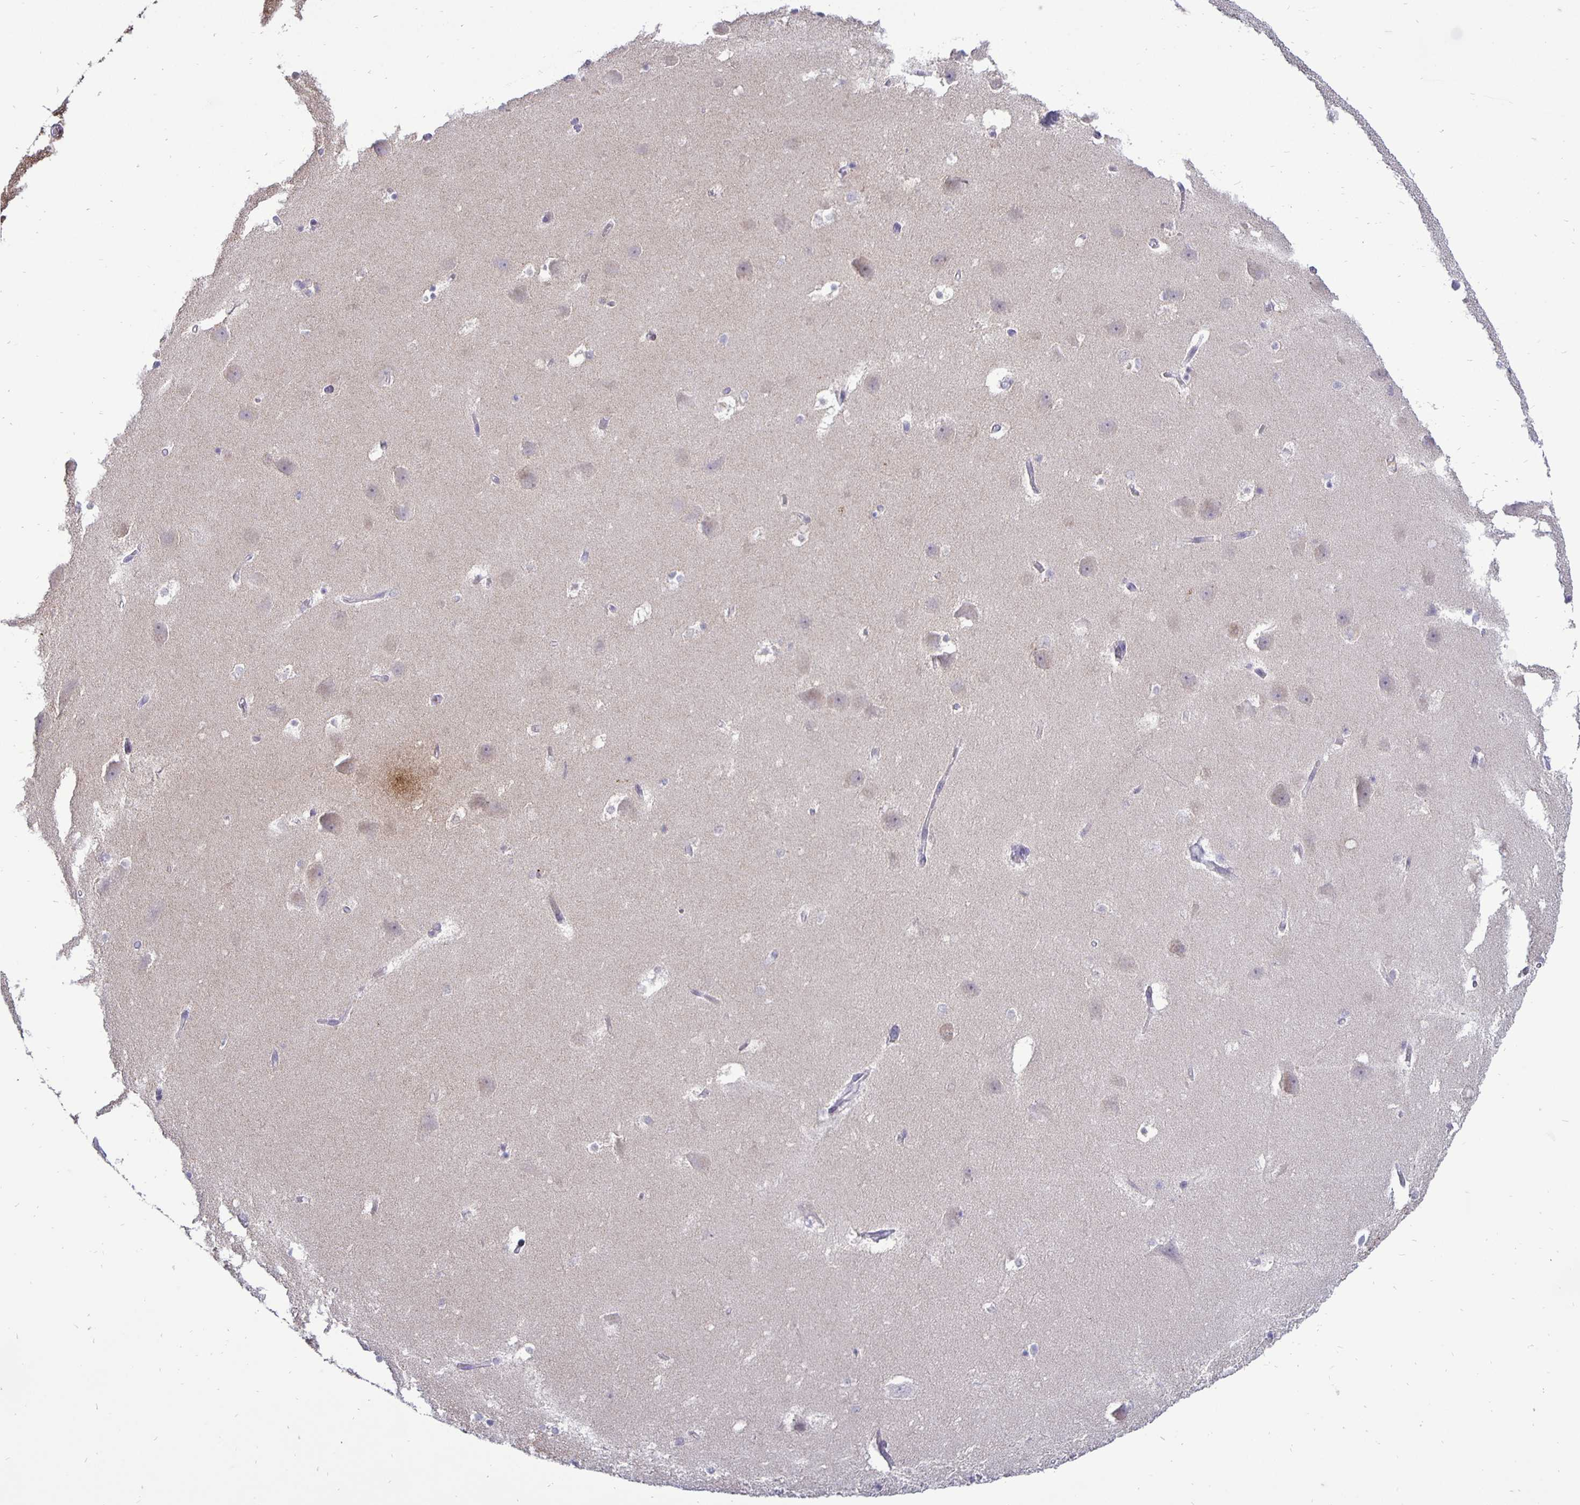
{"staining": {"intensity": "negative", "quantity": "none", "location": "none"}, "tissue": "hippocampus", "cell_type": "Glial cells", "image_type": "normal", "snomed": [{"axis": "morphology", "description": "Normal tissue, NOS"}, {"axis": "topography", "description": "Hippocampus"}], "caption": "Immunohistochemistry of unremarkable hippocampus reveals no expression in glial cells. The staining was performed using DAB (3,3'-diaminobenzidine) to visualize the protein expression in brown, while the nuclei were stained in blue with hematoxylin (Magnification: 20x).", "gene": "ERBB2", "patient": {"sex": "male", "age": 58}}